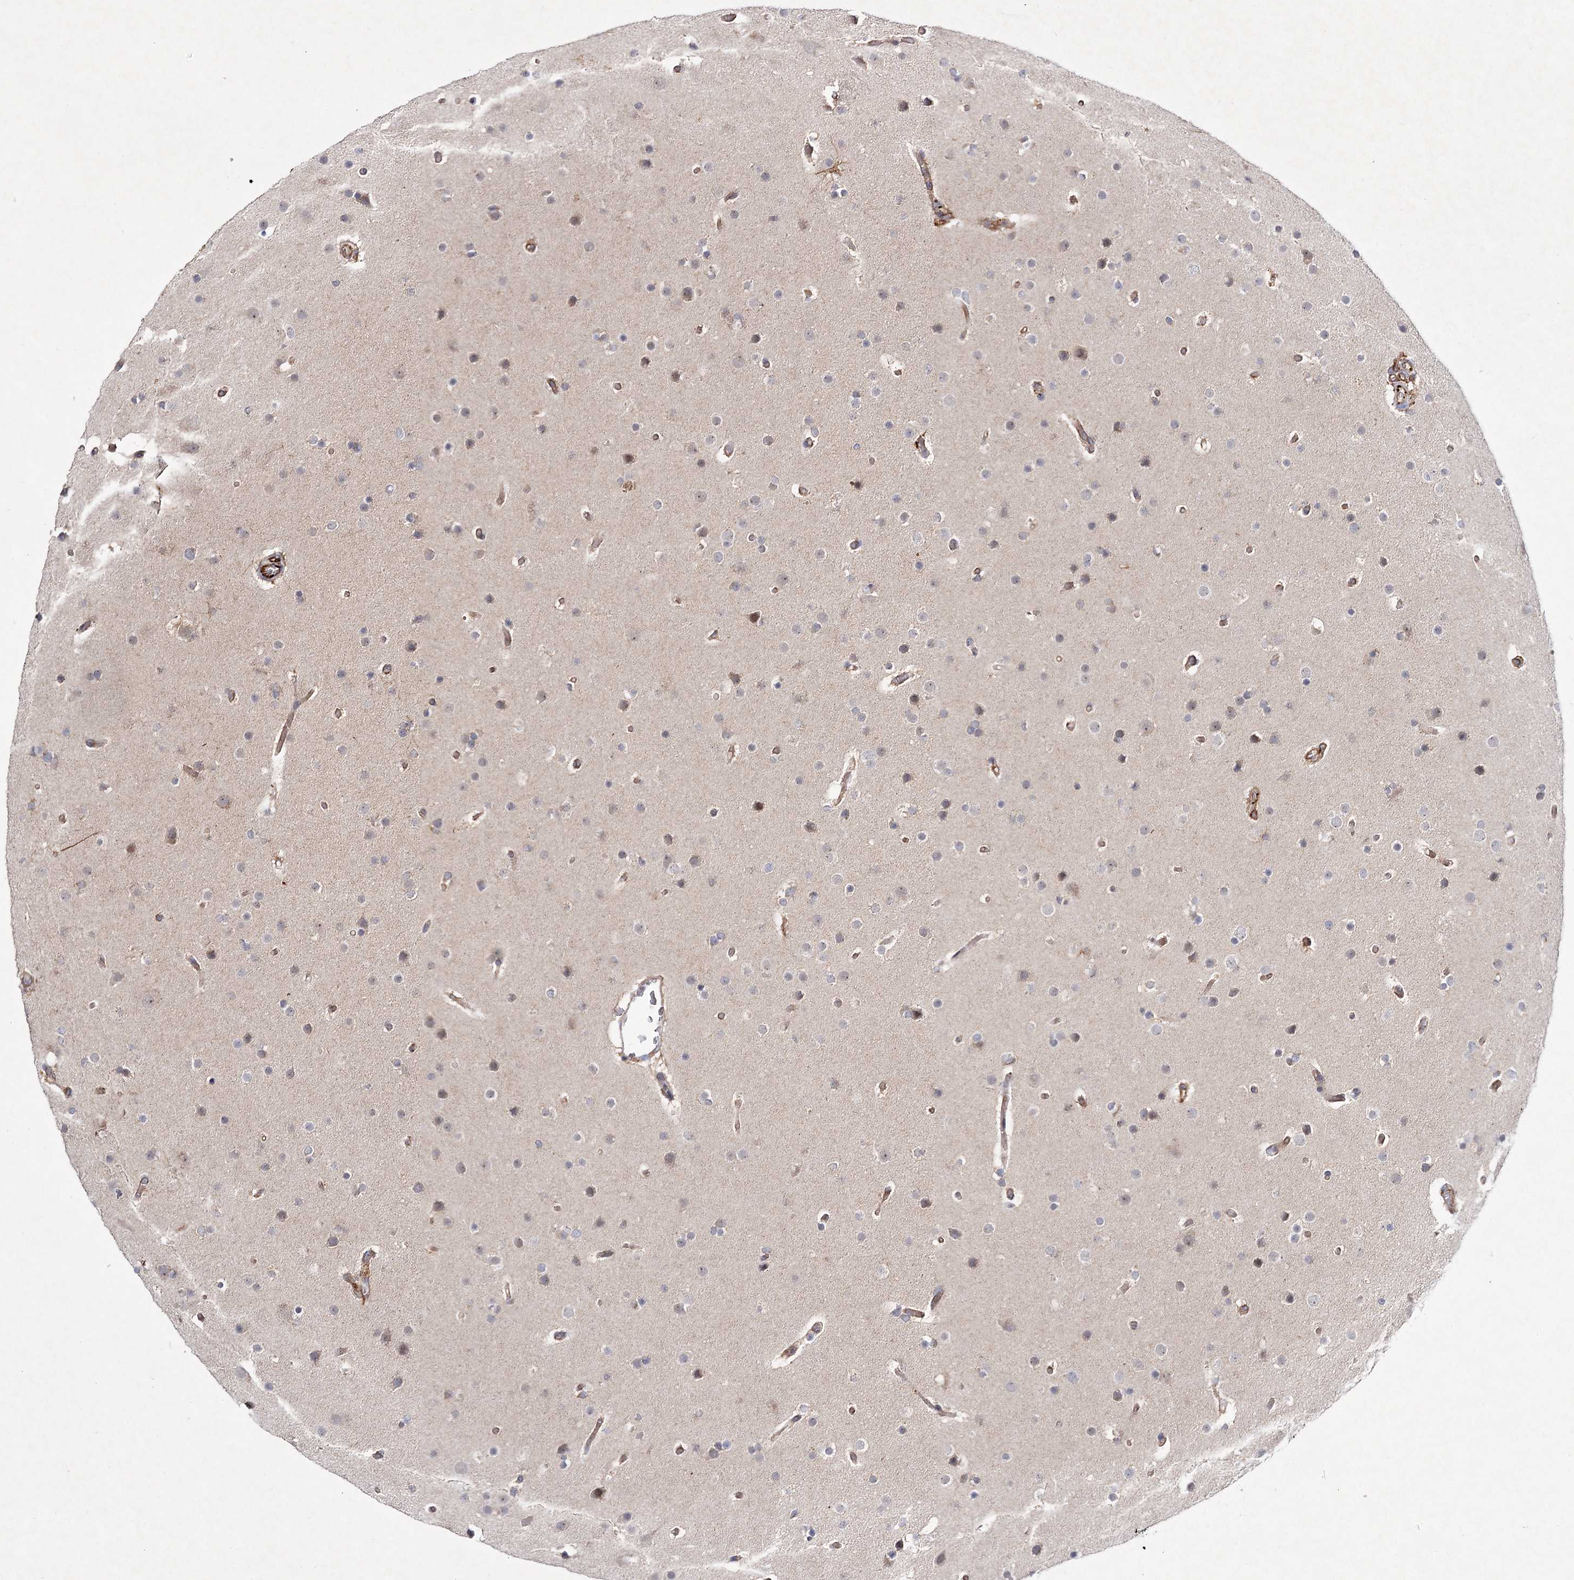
{"staining": {"intensity": "weak", "quantity": "<25%", "location": "cytoplasmic/membranous"}, "tissue": "glioma", "cell_type": "Tumor cells", "image_type": "cancer", "snomed": [{"axis": "morphology", "description": "Glioma, malignant, High grade"}, {"axis": "topography", "description": "Cerebral cortex"}], "caption": "Tumor cells are negative for protein expression in human glioma.", "gene": "DPEP2", "patient": {"sex": "female", "age": 36}}